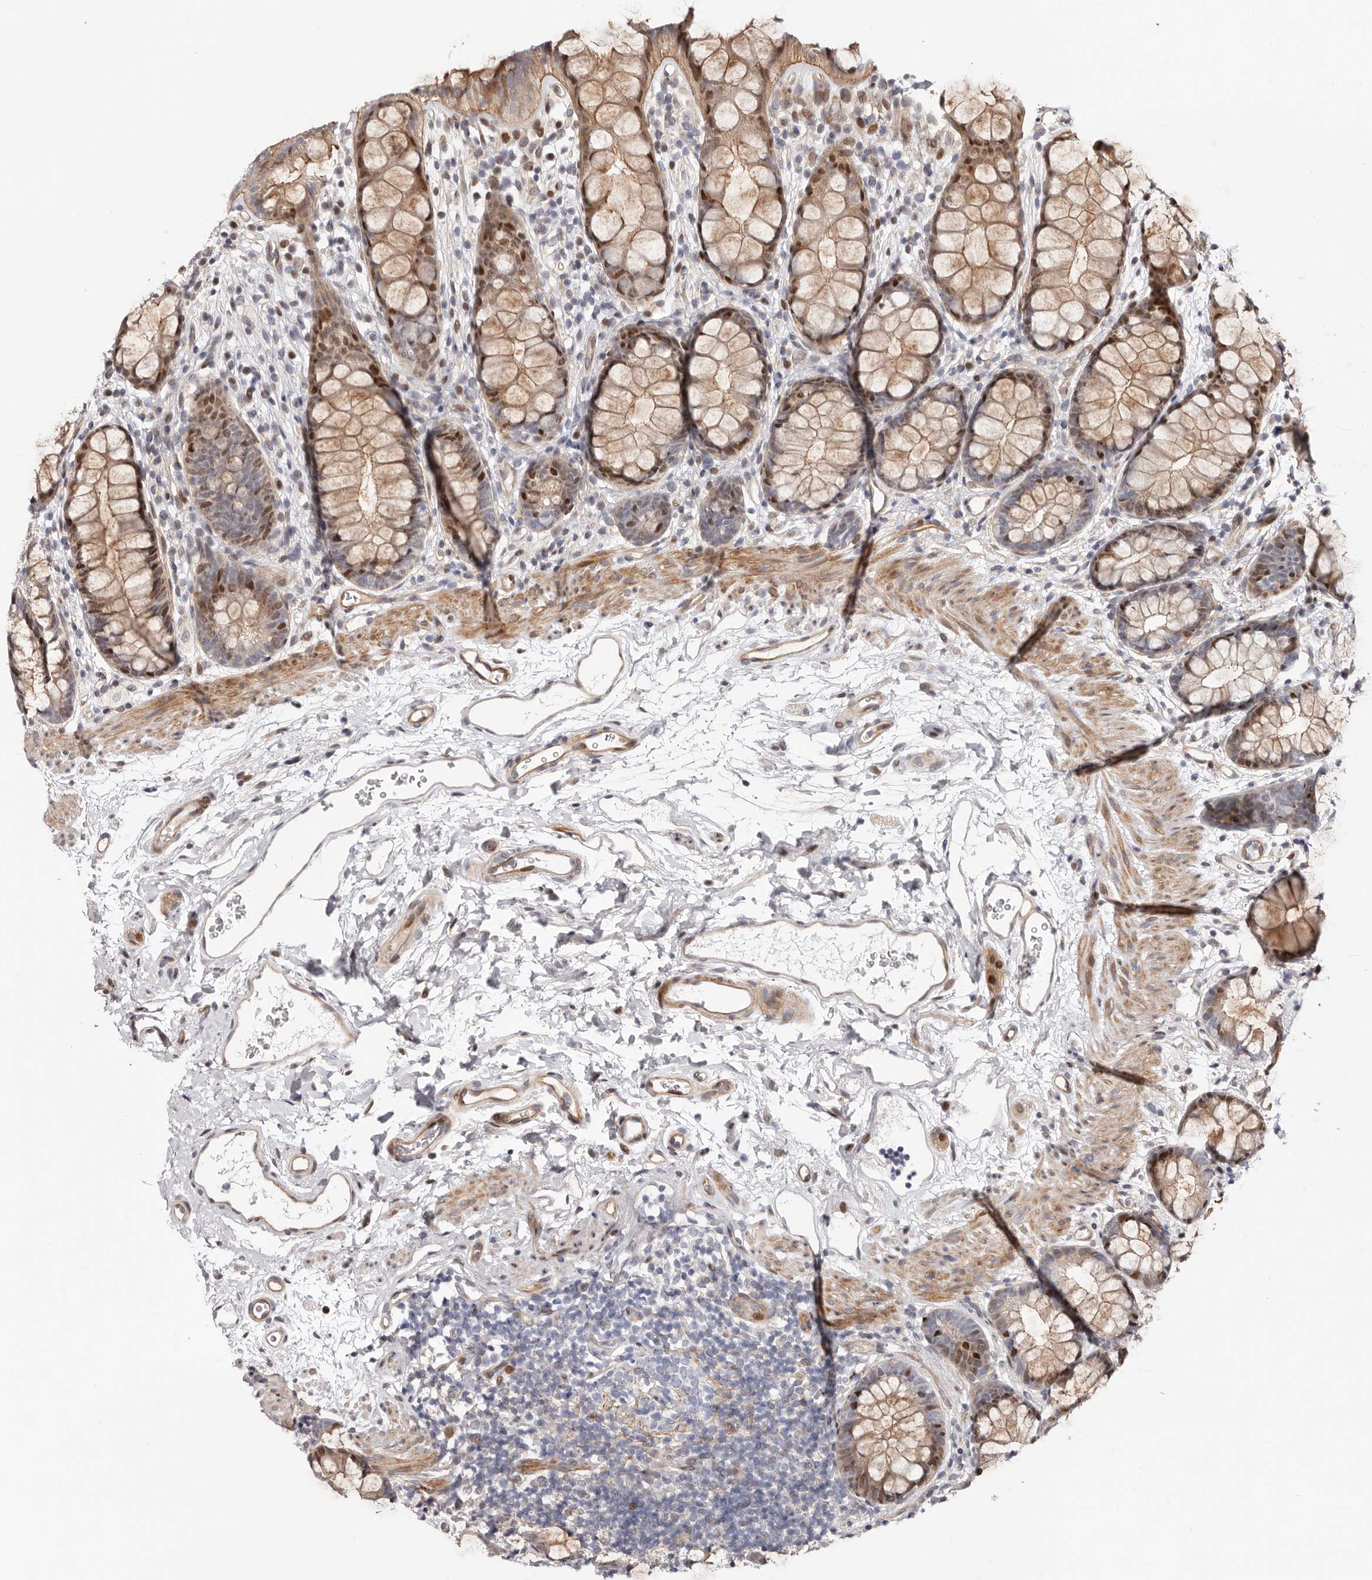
{"staining": {"intensity": "moderate", "quantity": "25%-75%", "location": "cytoplasmic/membranous,nuclear"}, "tissue": "rectum", "cell_type": "Glandular cells", "image_type": "normal", "snomed": [{"axis": "morphology", "description": "Normal tissue, NOS"}, {"axis": "topography", "description": "Rectum"}], "caption": "Human rectum stained with a protein marker shows moderate staining in glandular cells.", "gene": "EPHX3", "patient": {"sex": "female", "age": 65}}